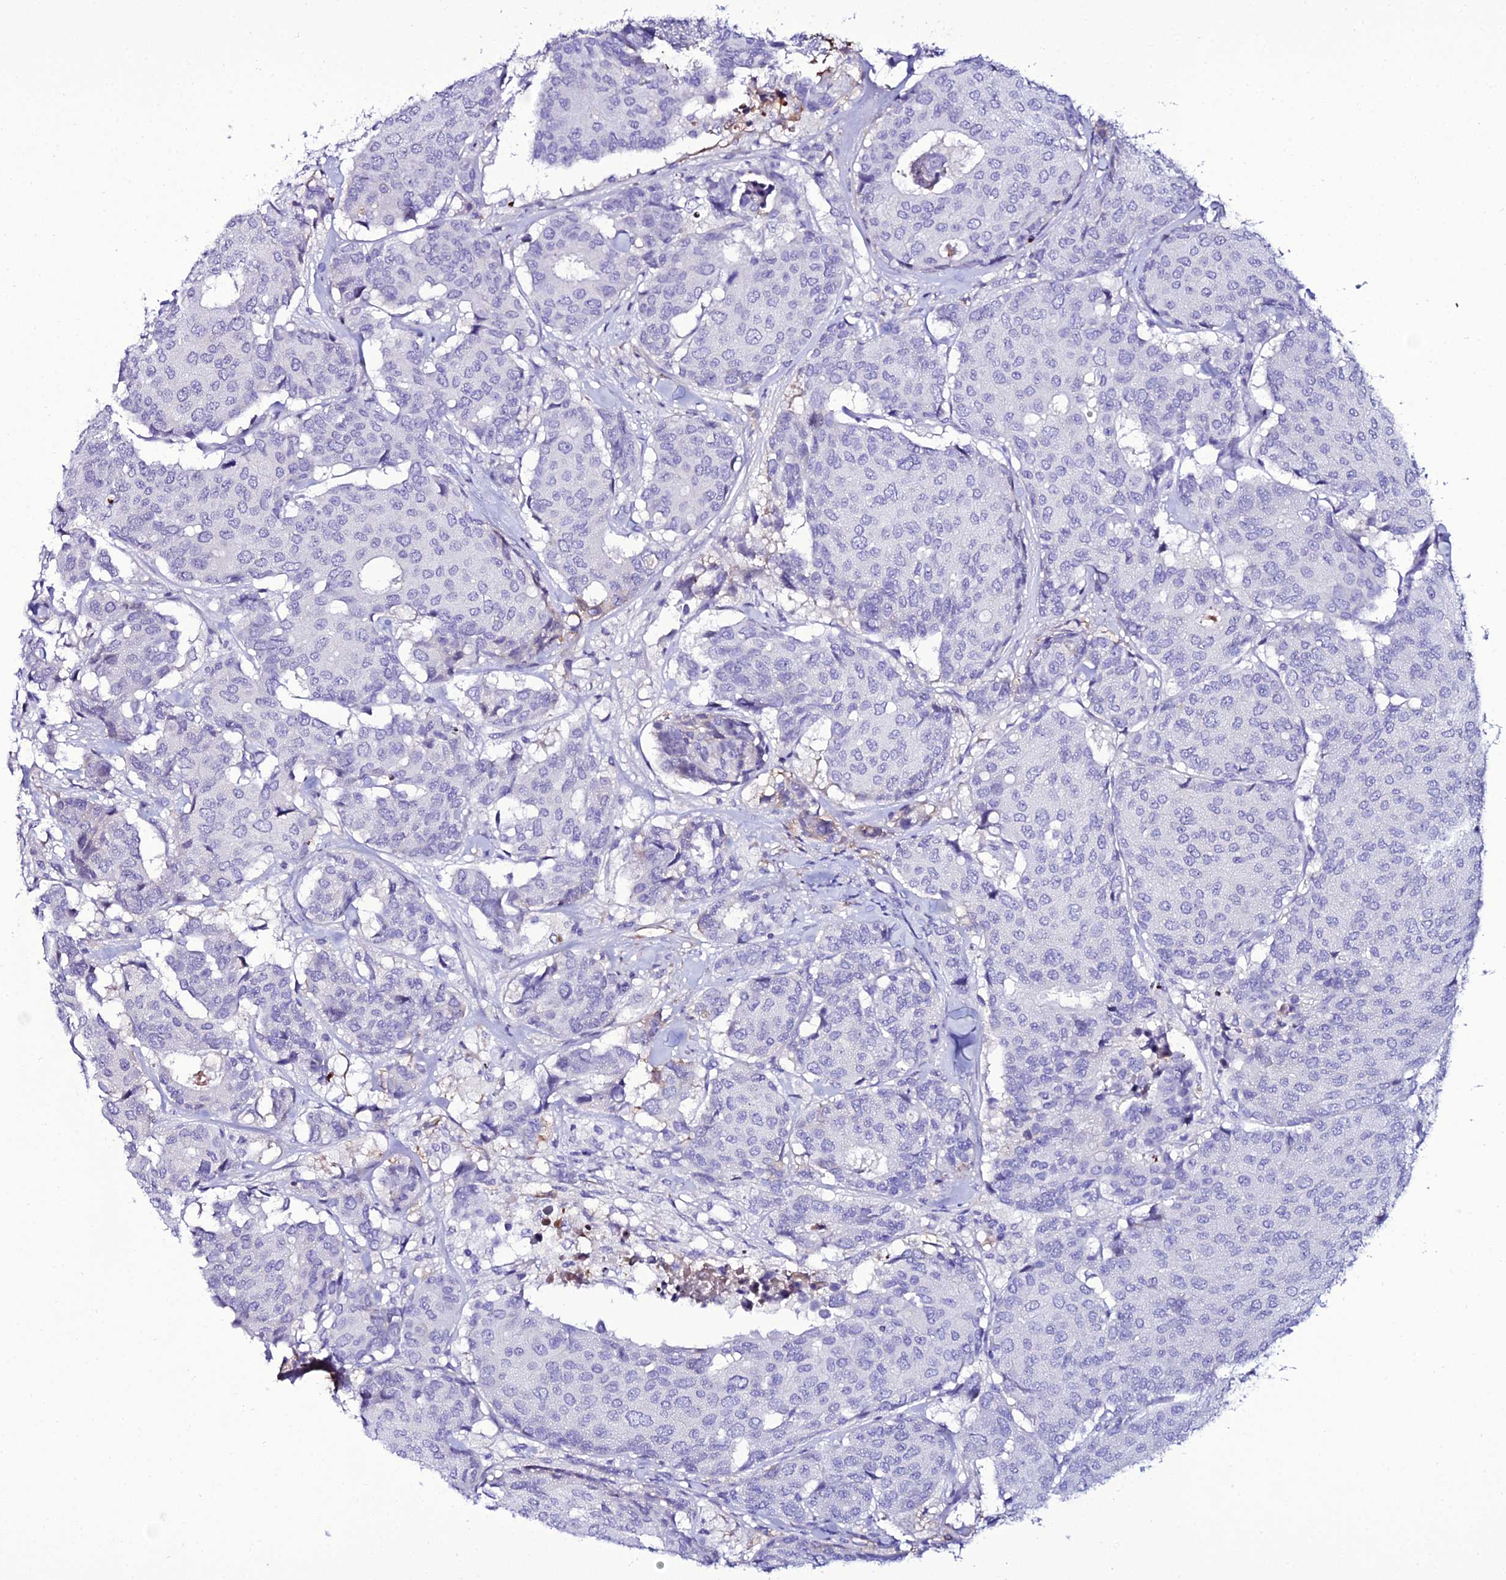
{"staining": {"intensity": "negative", "quantity": "none", "location": "none"}, "tissue": "breast cancer", "cell_type": "Tumor cells", "image_type": "cancer", "snomed": [{"axis": "morphology", "description": "Duct carcinoma"}, {"axis": "topography", "description": "Breast"}], "caption": "Histopathology image shows no protein staining in tumor cells of breast intraductal carcinoma tissue.", "gene": "DEFB132", "patient": {"sex": "female", "age": 75}}